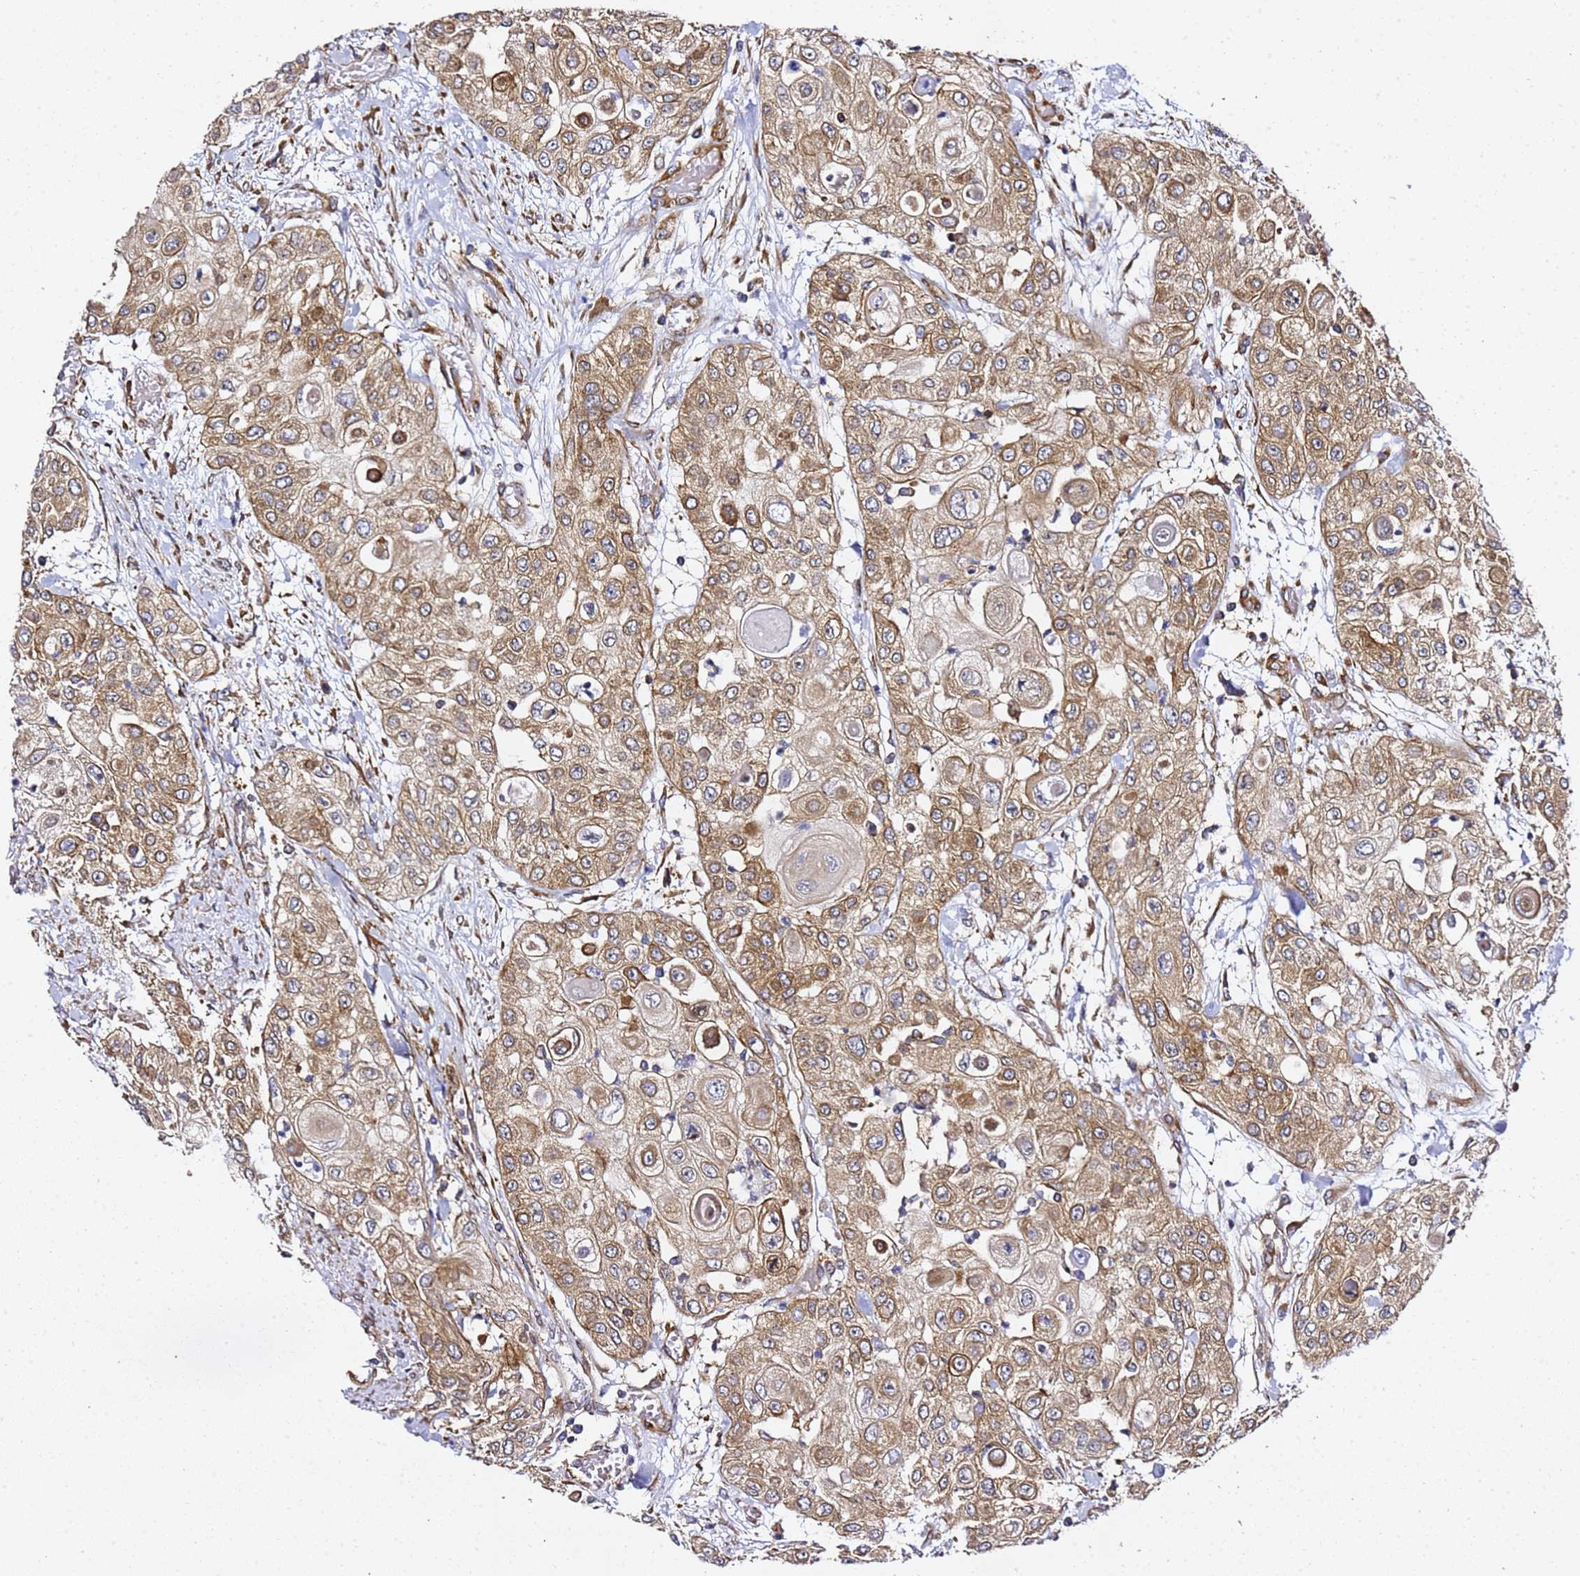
{"staining": {"intensity": "moderate", "quantity": ">75%", "location": "cytoplasmic/membranous"}, "tissue": "urothelial cancer", "cell_type": "Tumor cells", "image_type": "cancer", "snomed": [{"axis": "morphology", "description": "Urothelial carcinoma, High grade"}, {"axis": "topography", "description": "Urinary bladder"}], "caption": "Immunohistochemical staining of human urothelial carcinoma (high-grade) exhibits moderate cytoplasmic/membranous protein staining in about >75% of tumor cells.", "gene": "TPST1", "patient": {"sex": "female", "age": 79}}